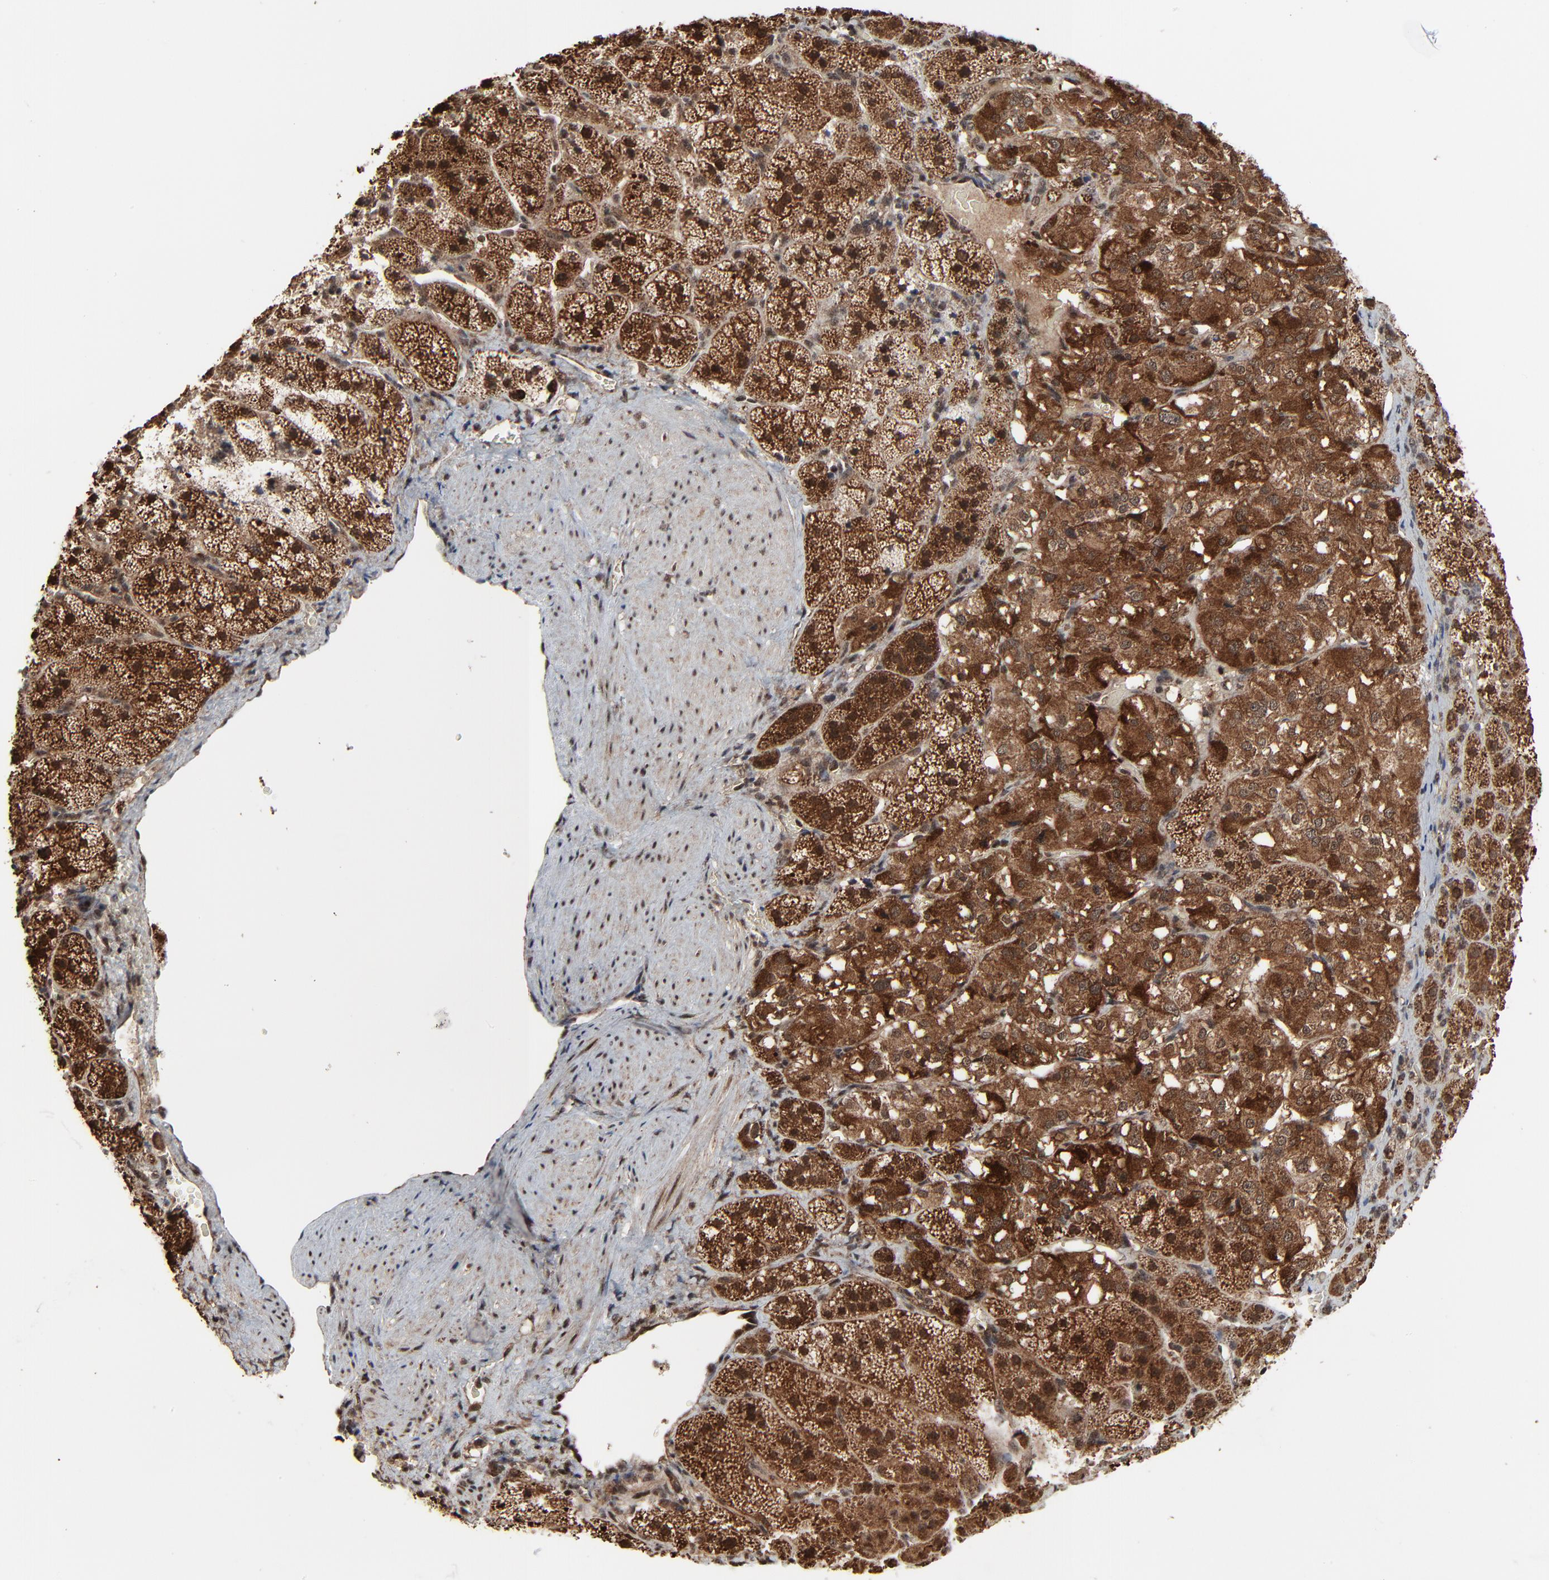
{"staining": {"intensity": "strong", "quantity": ">75%", "location": "cytoplasmic/membranous,nuclear"}, "tissue": "adrenal gland", "cell_type": "Glandular cells", "image_type": "normal", "snomed": [{"axis": "morphology", "description": "Normal tissue, NOS"}, {"axis": "topography", "description": "Adrenal gland"}], "caption": "Protein staining of unremarkable adrenal gland displays strong cytoplasmic/membranous,nuclear expression in approximately >75% of glandular cells. Nuclei are stained in blue.", "gene": "RHOJ", "patient": {"sex": "female", "age": 44}}